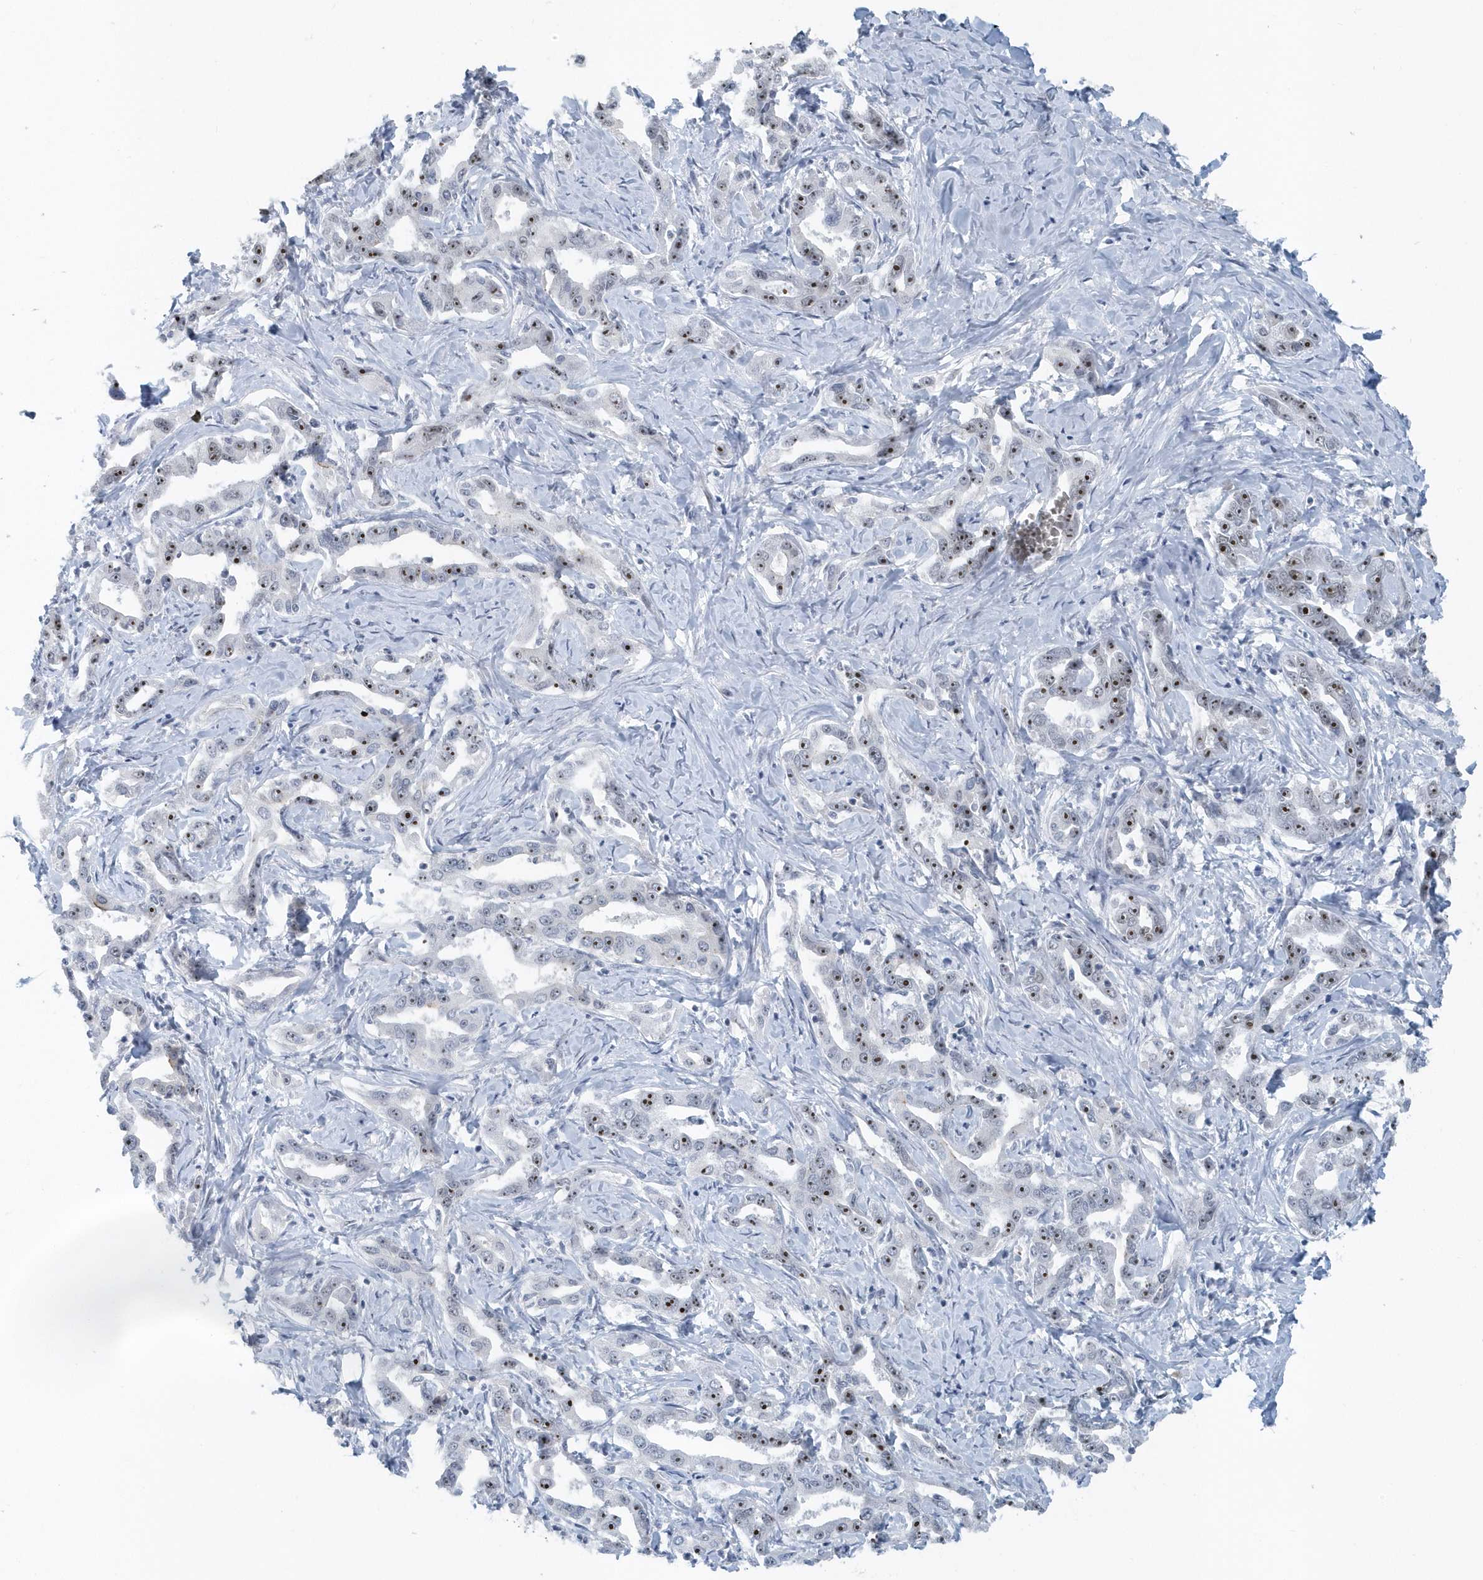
{"staining": {"intensity": "moderate", "quantity": ">75%", "location": "nuclear"}, "tissue": "liver cancer", "cell_type": "Tumor cells", "image_type": "cancer", "snomed": [{"axis": "morphology", "description": "Cholangiocarcinoma"}, {"axis": "topography", "description": "Liver"}], "caption": "This histopathology image displays IHC staining of human liver cancer (cholangiocarcinoma), with medium moderate nuclear expression in about >75% of tumor cells.", "gene": "RPF2", "patient": {"sex": "male", "age": 59}}